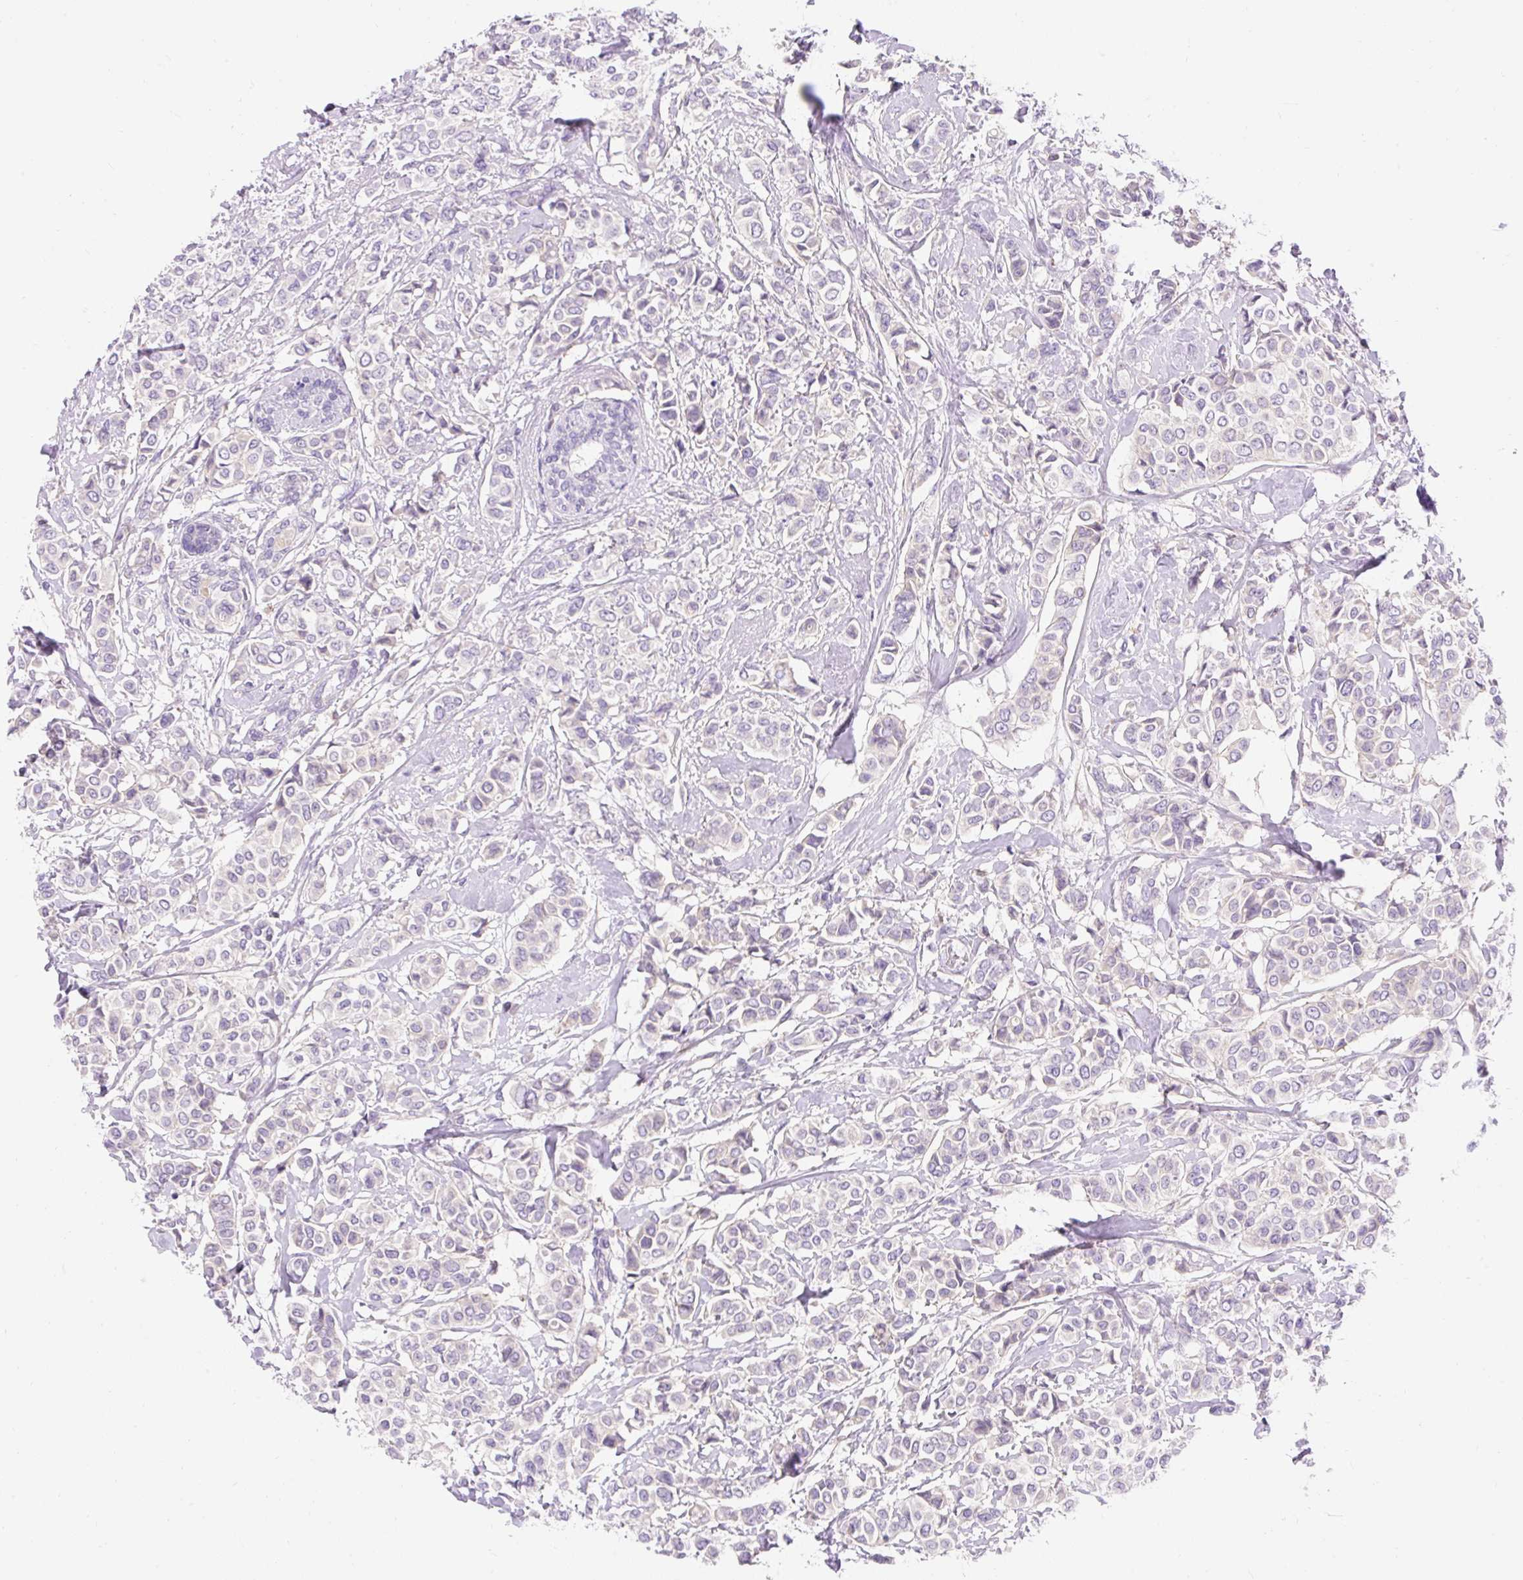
{"staining": {"intensity": "negative", "quantity": "none", "location": "none"}, "tissue": "breast cancer", "cell_type": "Tumor cells", "image_type": "cancer", "snomed": [{"axis": "morphology", "description": "Lobular carcinoma"}, {"axis": "topography", "description": "Breast"}], "caption": "IHC of lobular carcinoma (breast) exhibits no staining in tumor cells.", "gene": "TMEM150C", "patient": {"sex": "female", "age": 51}}